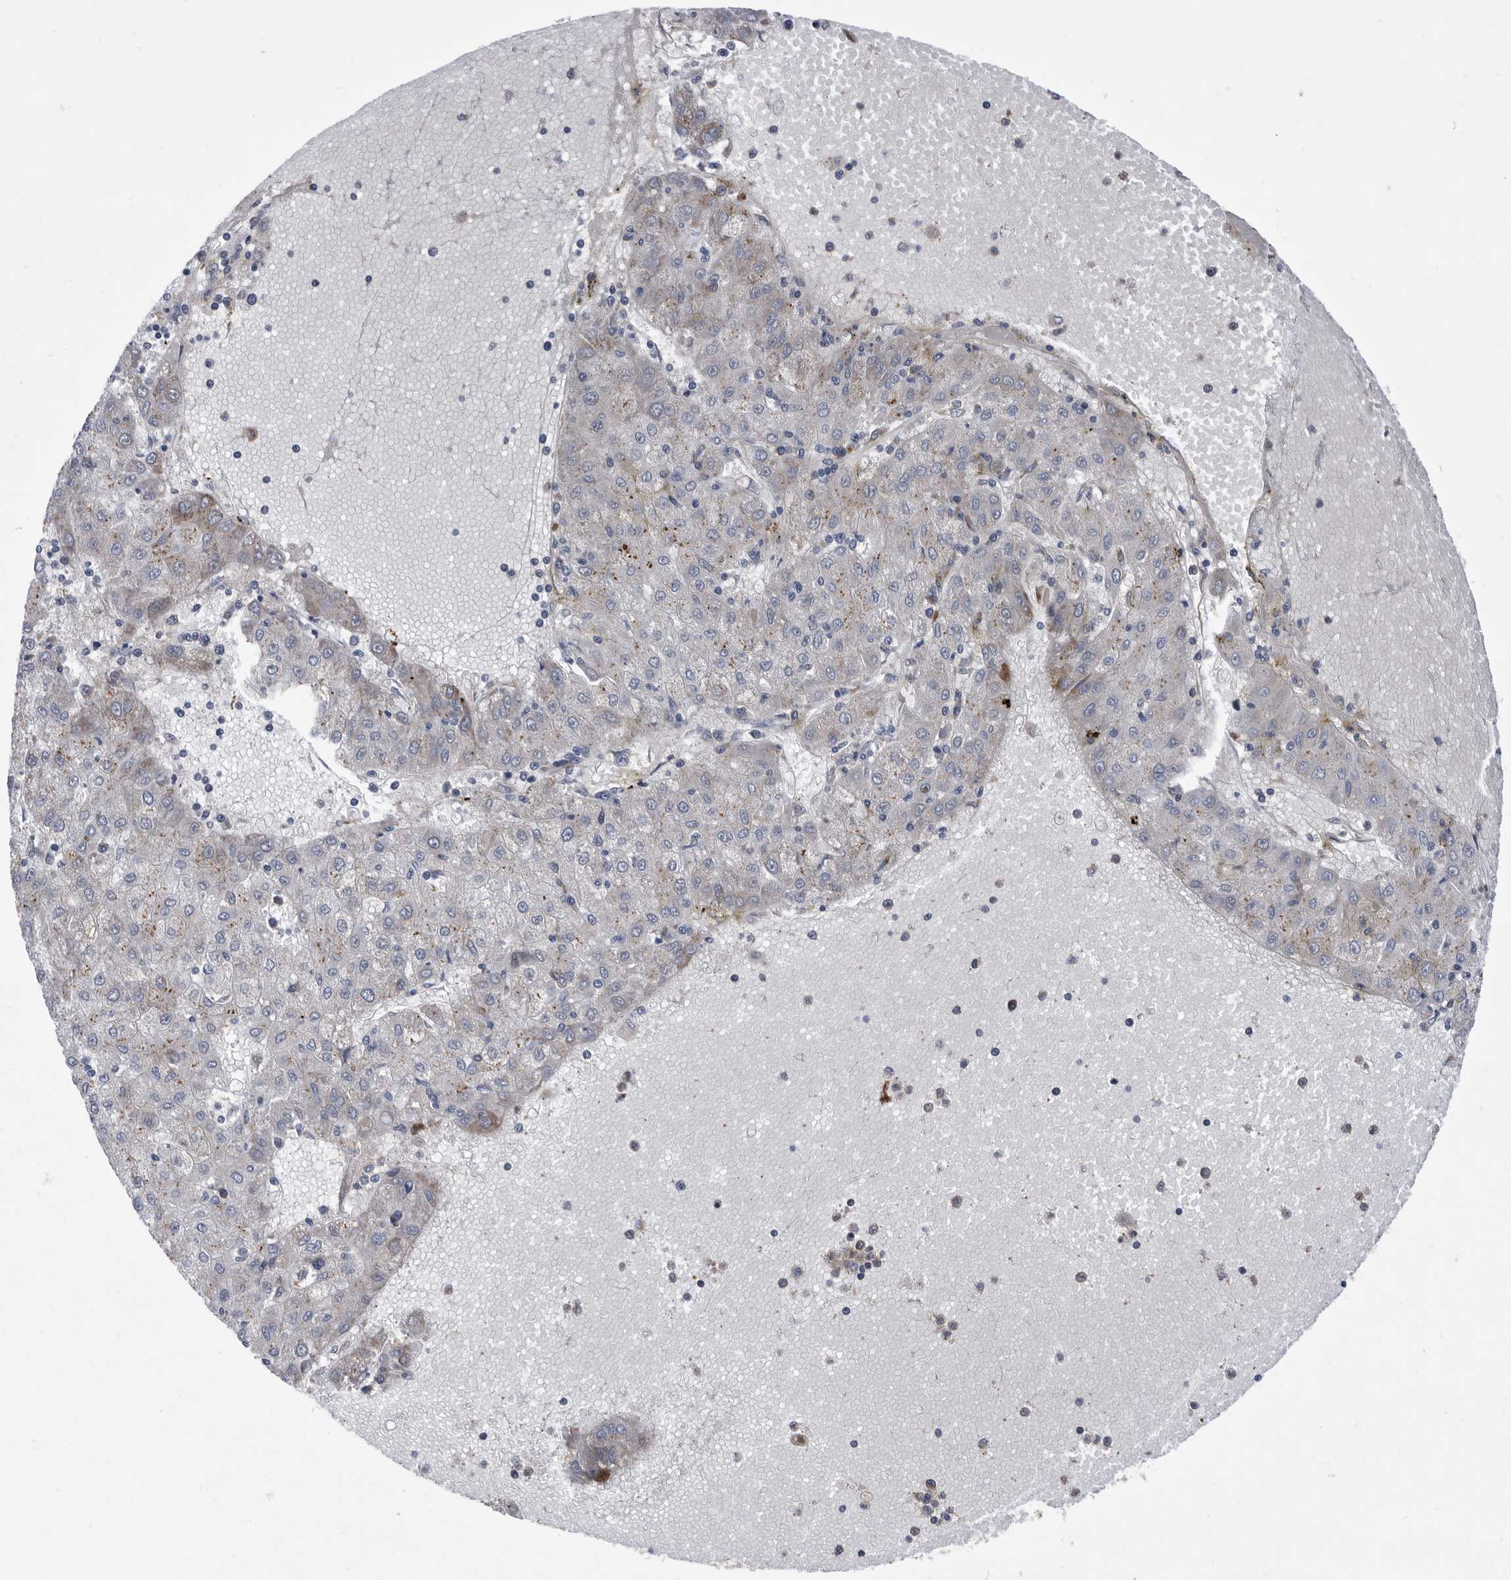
{"staining": {"intensity": "weak", "quantity": "<25%", "location": "cytoplasmic/membranous"}, "tissue": "liver cancer", "cell_type": "Tumor cells", "image_type": "cancer", "snomed": [{"axis": "morphology", "description": "Carcinoma, Hepatocellular, NOS"}, {"axis": "topography", "description": "Liver"}], "caption": "Immunohistochemistry (IHC) micrograph of neoplastic tissue: hepatocellular carcinoma (liver) stained with DAB (3,3'-diaminobenzidine) reveals no significant protein expression in tumor cells.", "gene": "BAIAP3", "patient": {"sex": "male", "age": 72}}